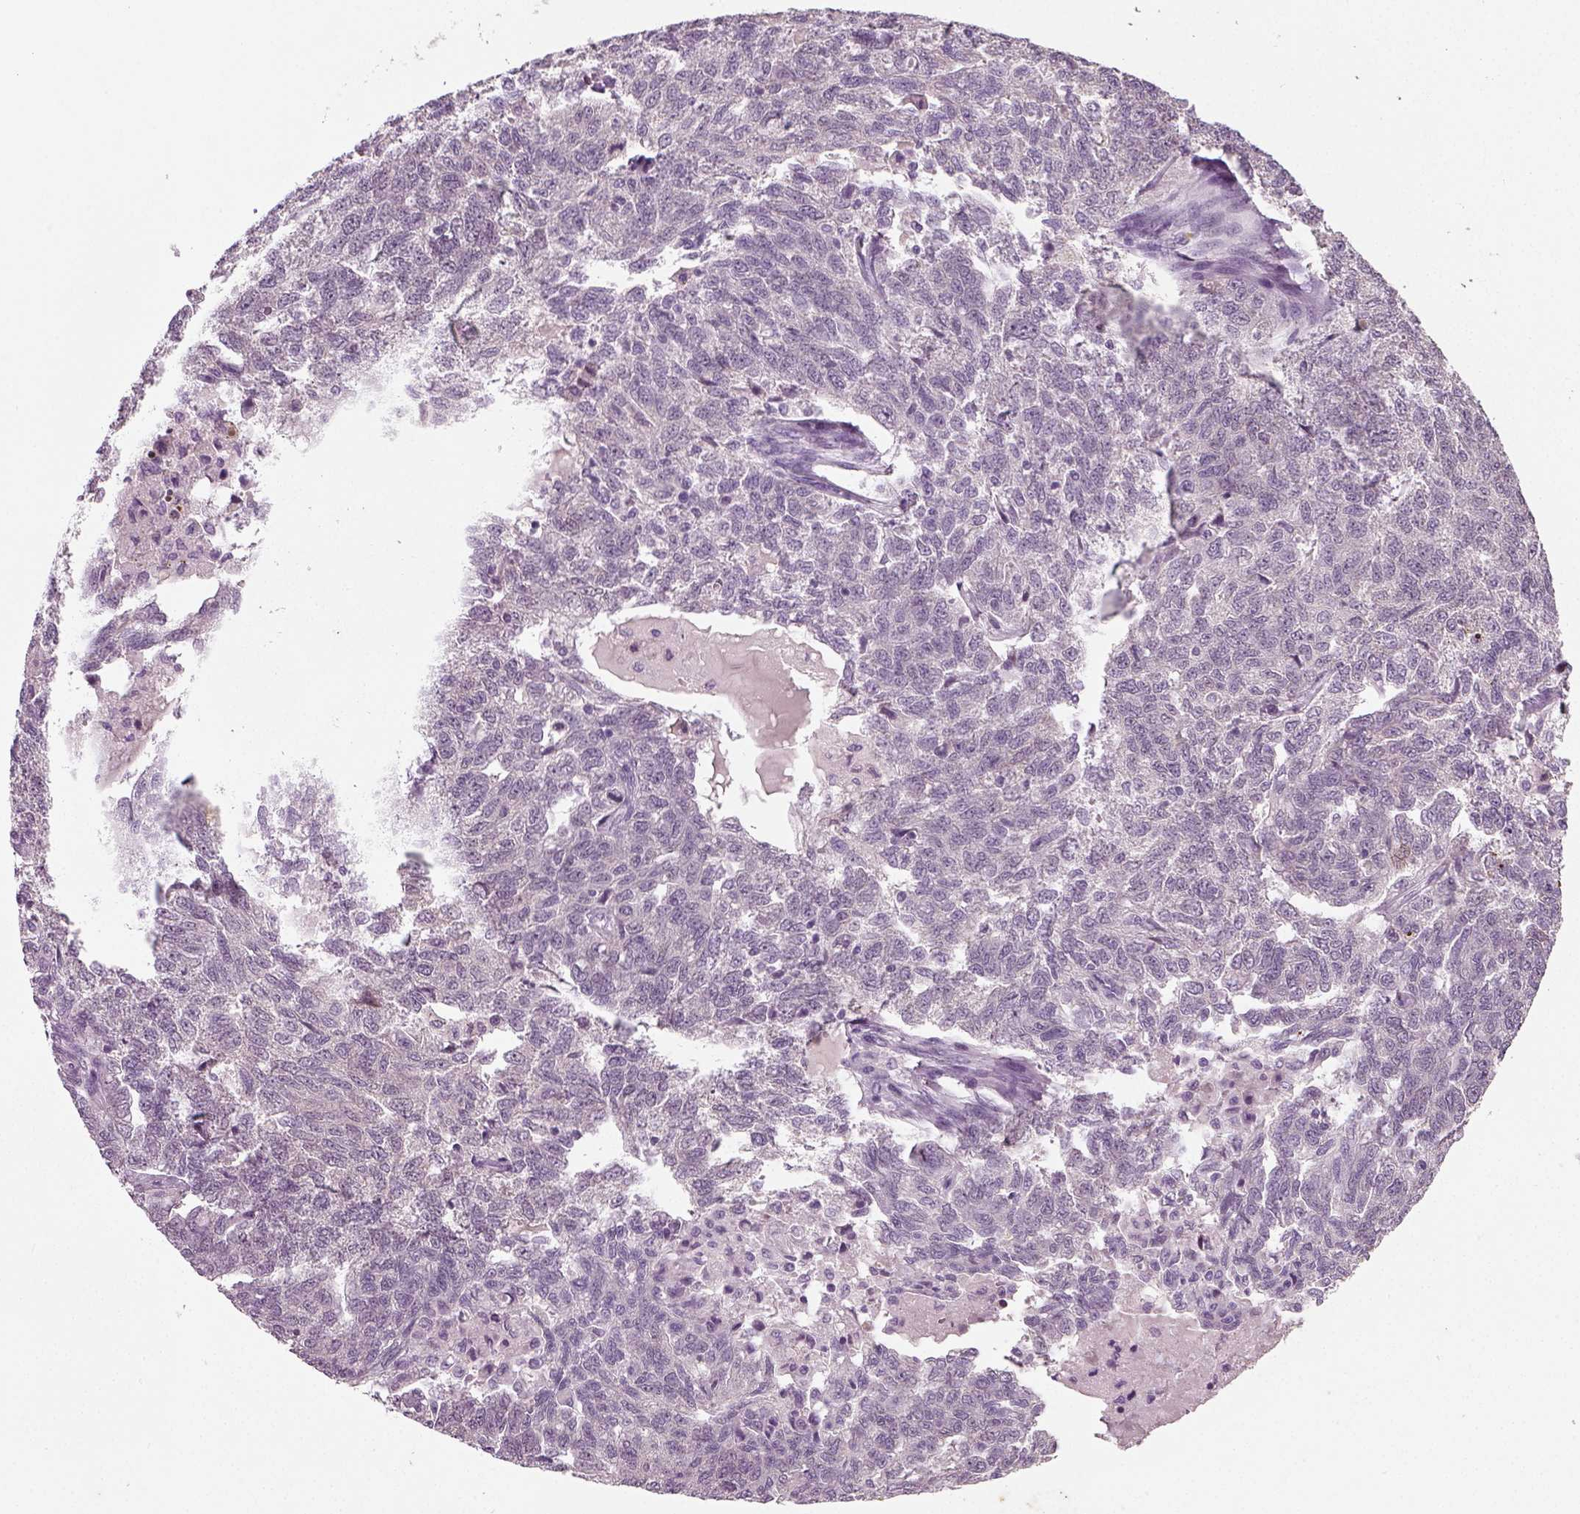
{"staining": {"intensity": "negative", "quantity": "none", "location": "none"}, "tissue": "ovarian cancer", "cell_type": "Tumor cells", "image_type": "cancer", "snomed": [{"axis": "morphology", "description": "Cystadenocarcinoma, serous, NOS"}, {"axis": "topography", "description": "Ovary"}], "caption": "The image exhibits no significant staining in tumor cells of serous cystadenocarcinoma (ovarian). (DAB IHC visualized using brightfield microscopy, high magnification).", "gene": "SYNGAP1", "patient": {"sex": "female", "age": 71}}